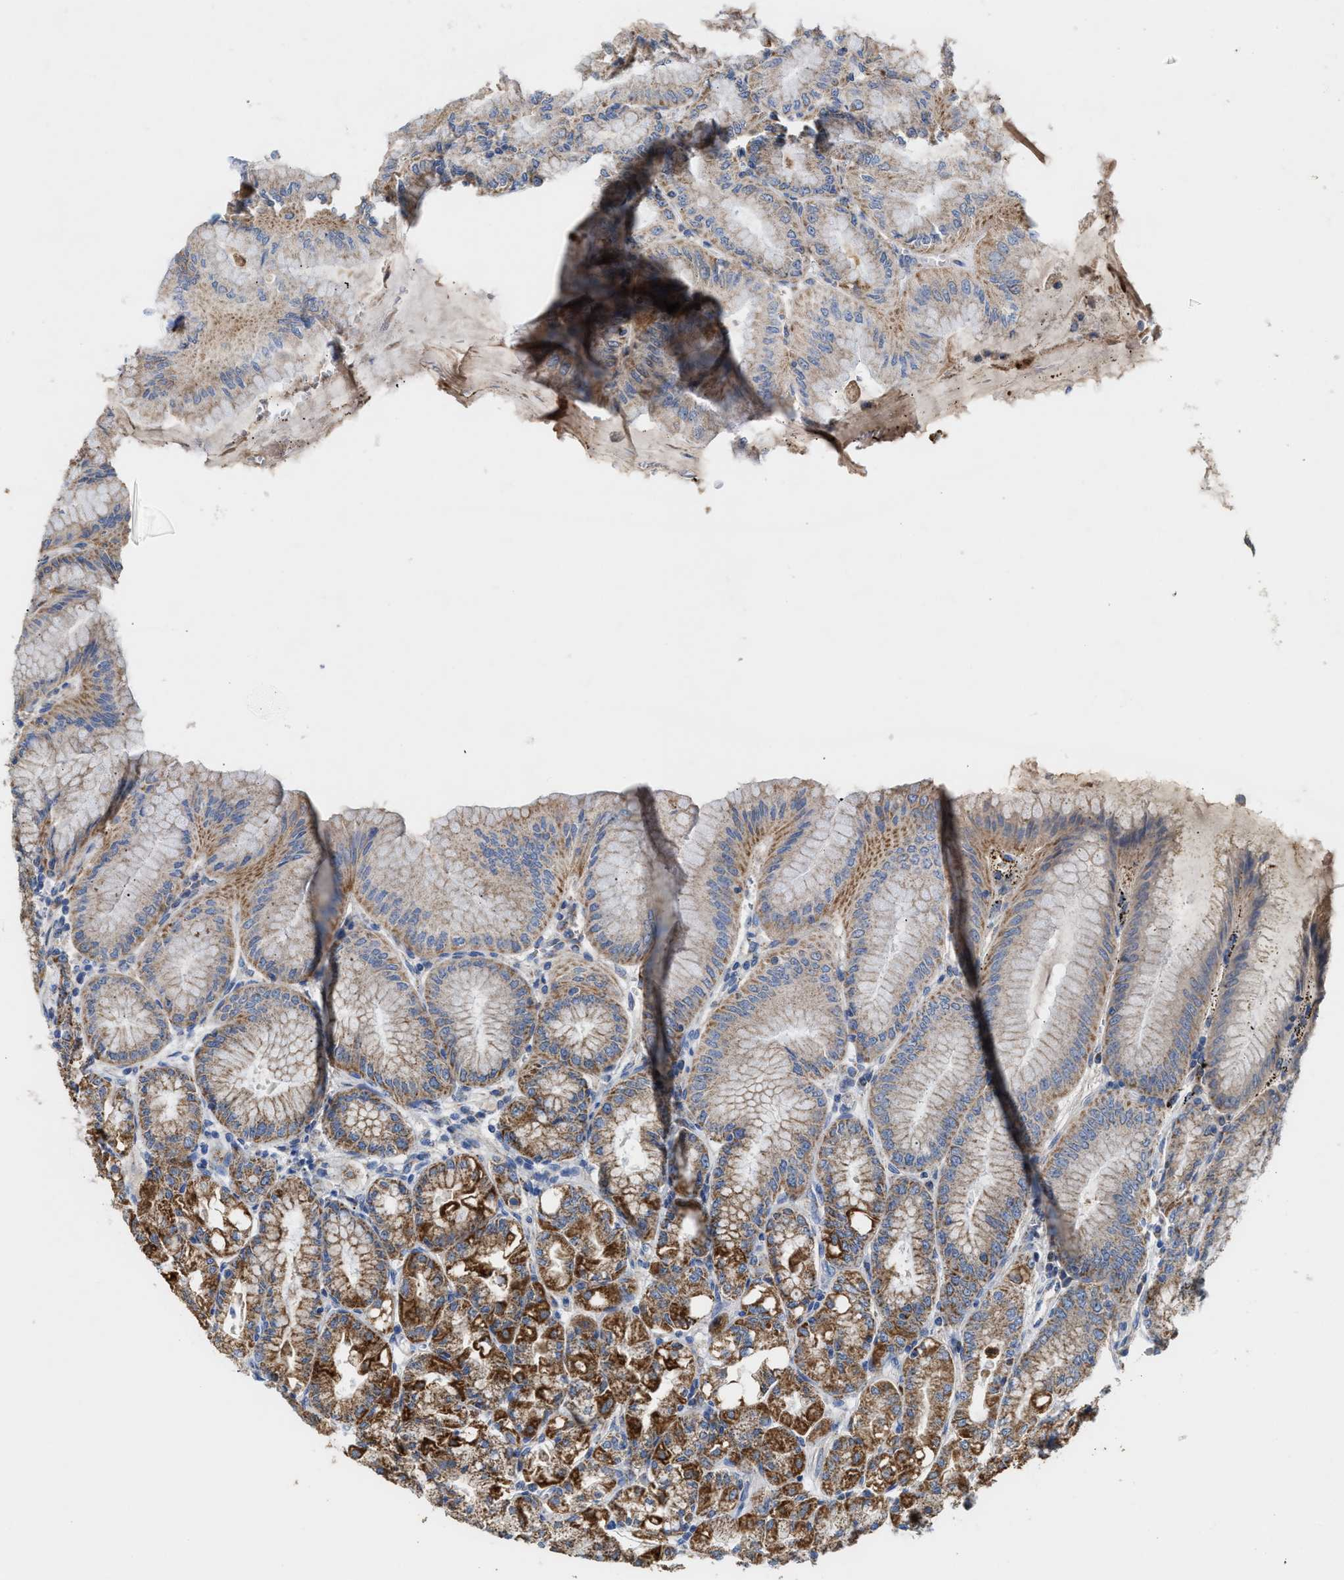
{"staining": {"intensity": "strong", "quantity": ">75%", "location": "cytoplasmic/membranous"}, "tissue": "stomach", "cell_type": "Glandular cells", "image_type": "normal", "snomed": [{"axis": "morphology", "description": "Normal tissue, NOS"}, {"axis": "topography", "description": "Stomach, lower"}], "caption": "Immunohistochemistry histopathology image of unremarkable stomach: human stomach stained using immunohistochemistry (IHC) displays high levels of strong protein expression localized specifically in the cytoplasmic/membranous of glandular cells, appearing as a cytoplasmic/membranous brown color.", "gene": "MECR", "patient": {"sex": "male", "age": 71}}